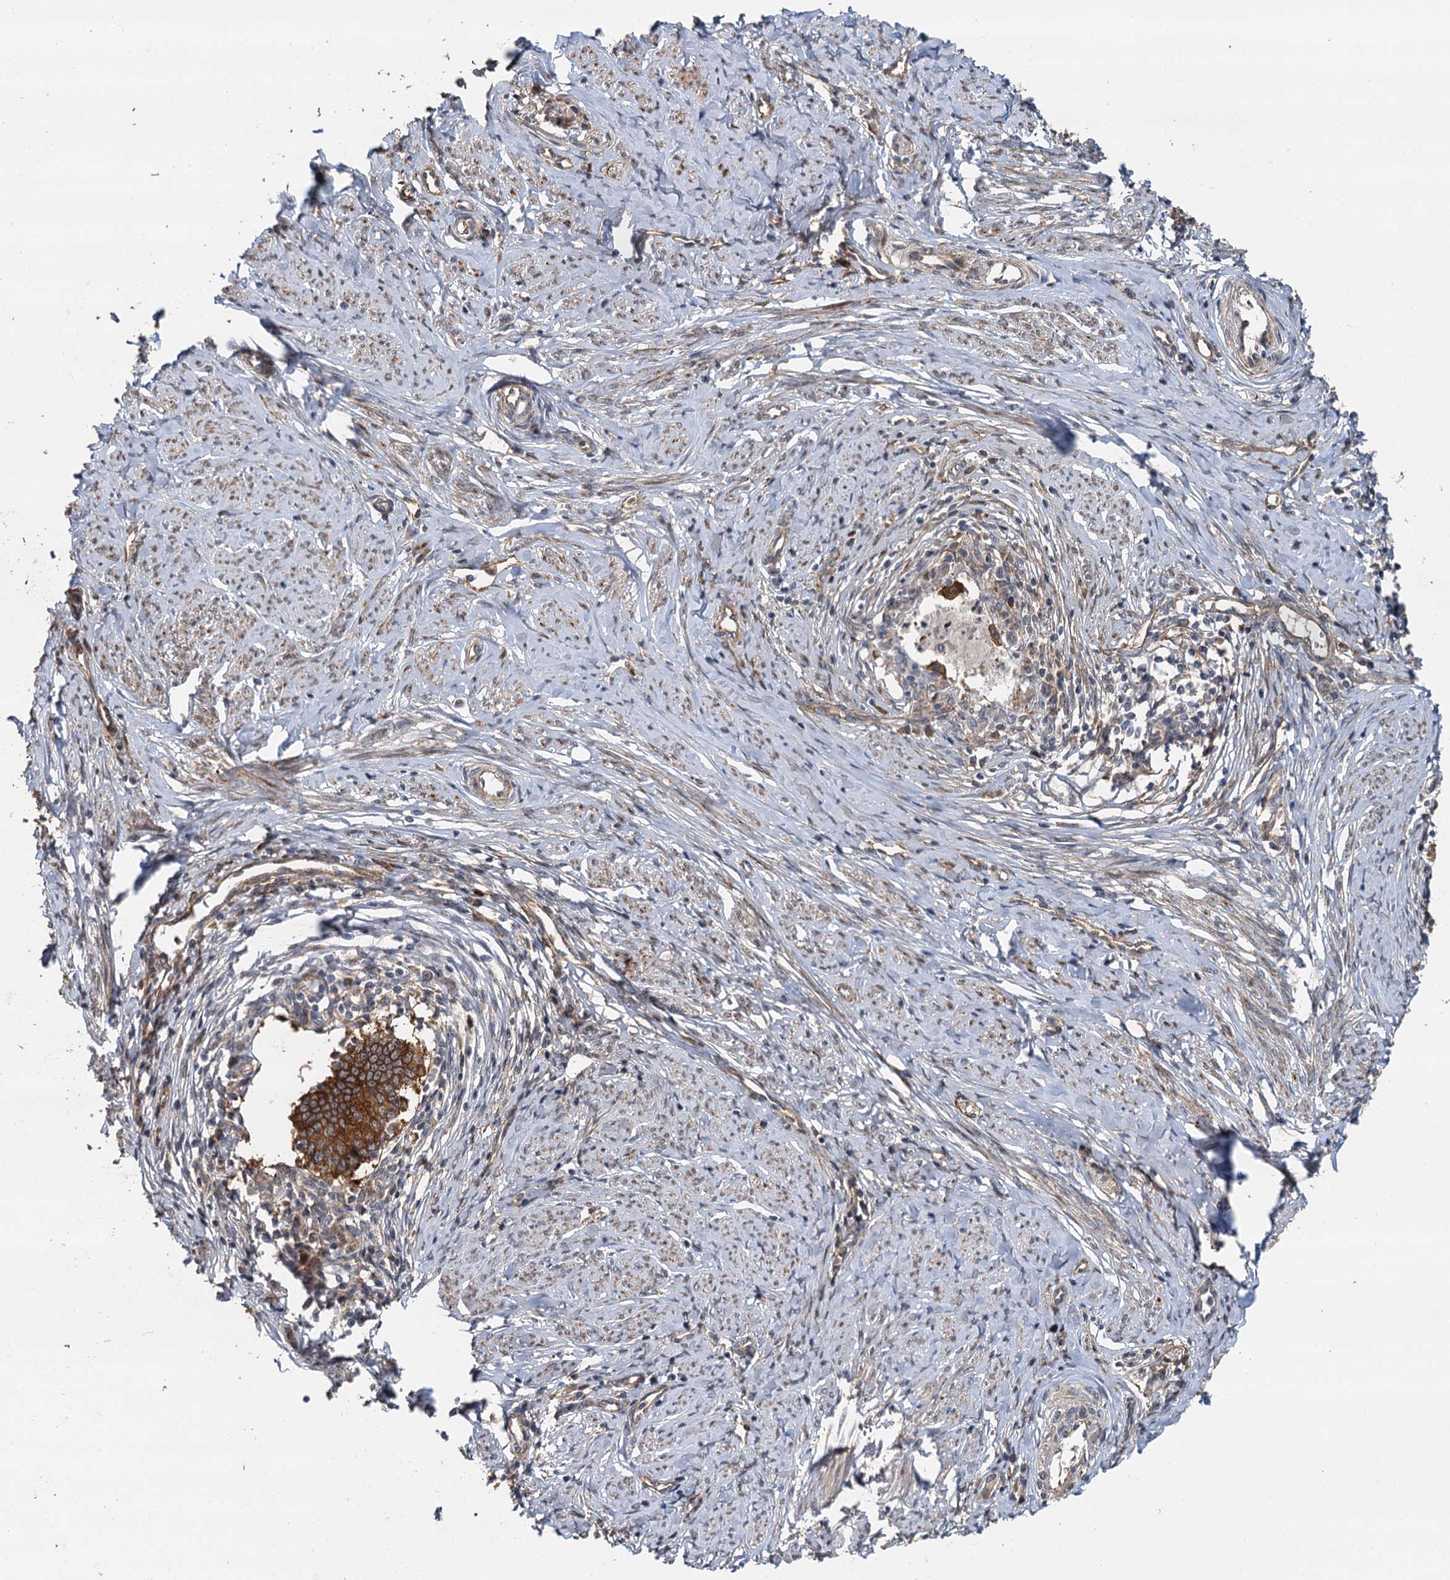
{"staining": {"intensity": "strong", "quantity": ">75%", "location": "cytoplasmic/membranous"}, "tissue": "cervical cancer", "cell_type": "Tumor cells", "image_type": "cancer", "snomed": [{"axis": "morphology", "description": "Adenocarcinoma, NOS"}, {"axis": "topography", "description": "Cervix"}], "caption": "An IHC histopathology image of neoplastic tissue is shown. Protein staining in brown labels strong cytoplasmic/membranous positivity in adenocarcinoma (cervical) within tumor cells.", "gene": "LRRK2", "patient": {"sex": "female", "age": 36}}